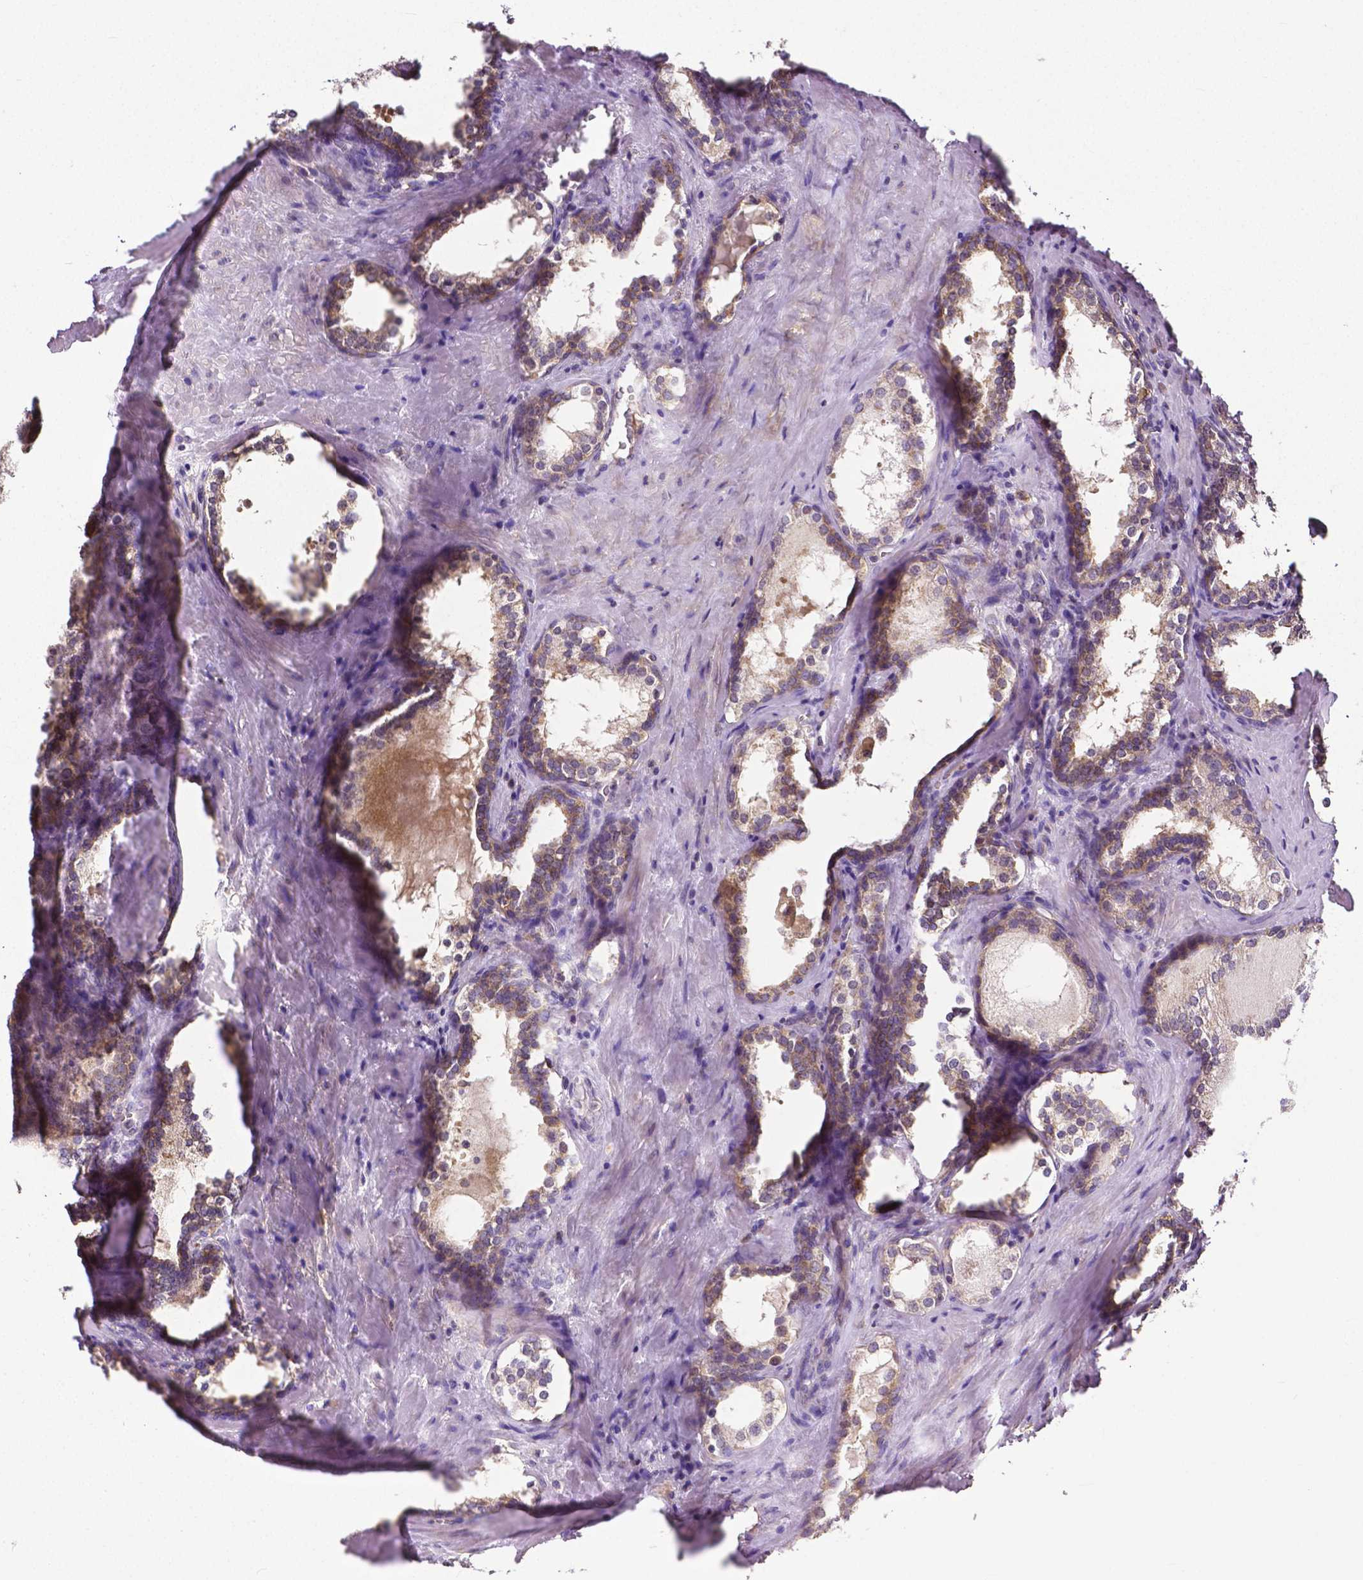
{"staining": {"intensity": "weak", "quantity": ">75%", "location": "cytoplasmic/membranous"}, "tissue": "prostate cancer", "cell_type": "Tumor cells", "image_type": "cancer", "snomed": [{"axis": "morphology", "description": "Adenocarcinoma, NOS"}, {"axis": "topography", "description": "Prostate and seminal vesicle, NOS"}], "caption": "Human adenocarcinoma (prostate) stained with a brown dye shows weak cytoplasmic/membranous positive expression in approximately >75% of tumor cells.", "gene": "DICER1", "patient": {"sex": "male", "age": 63}}